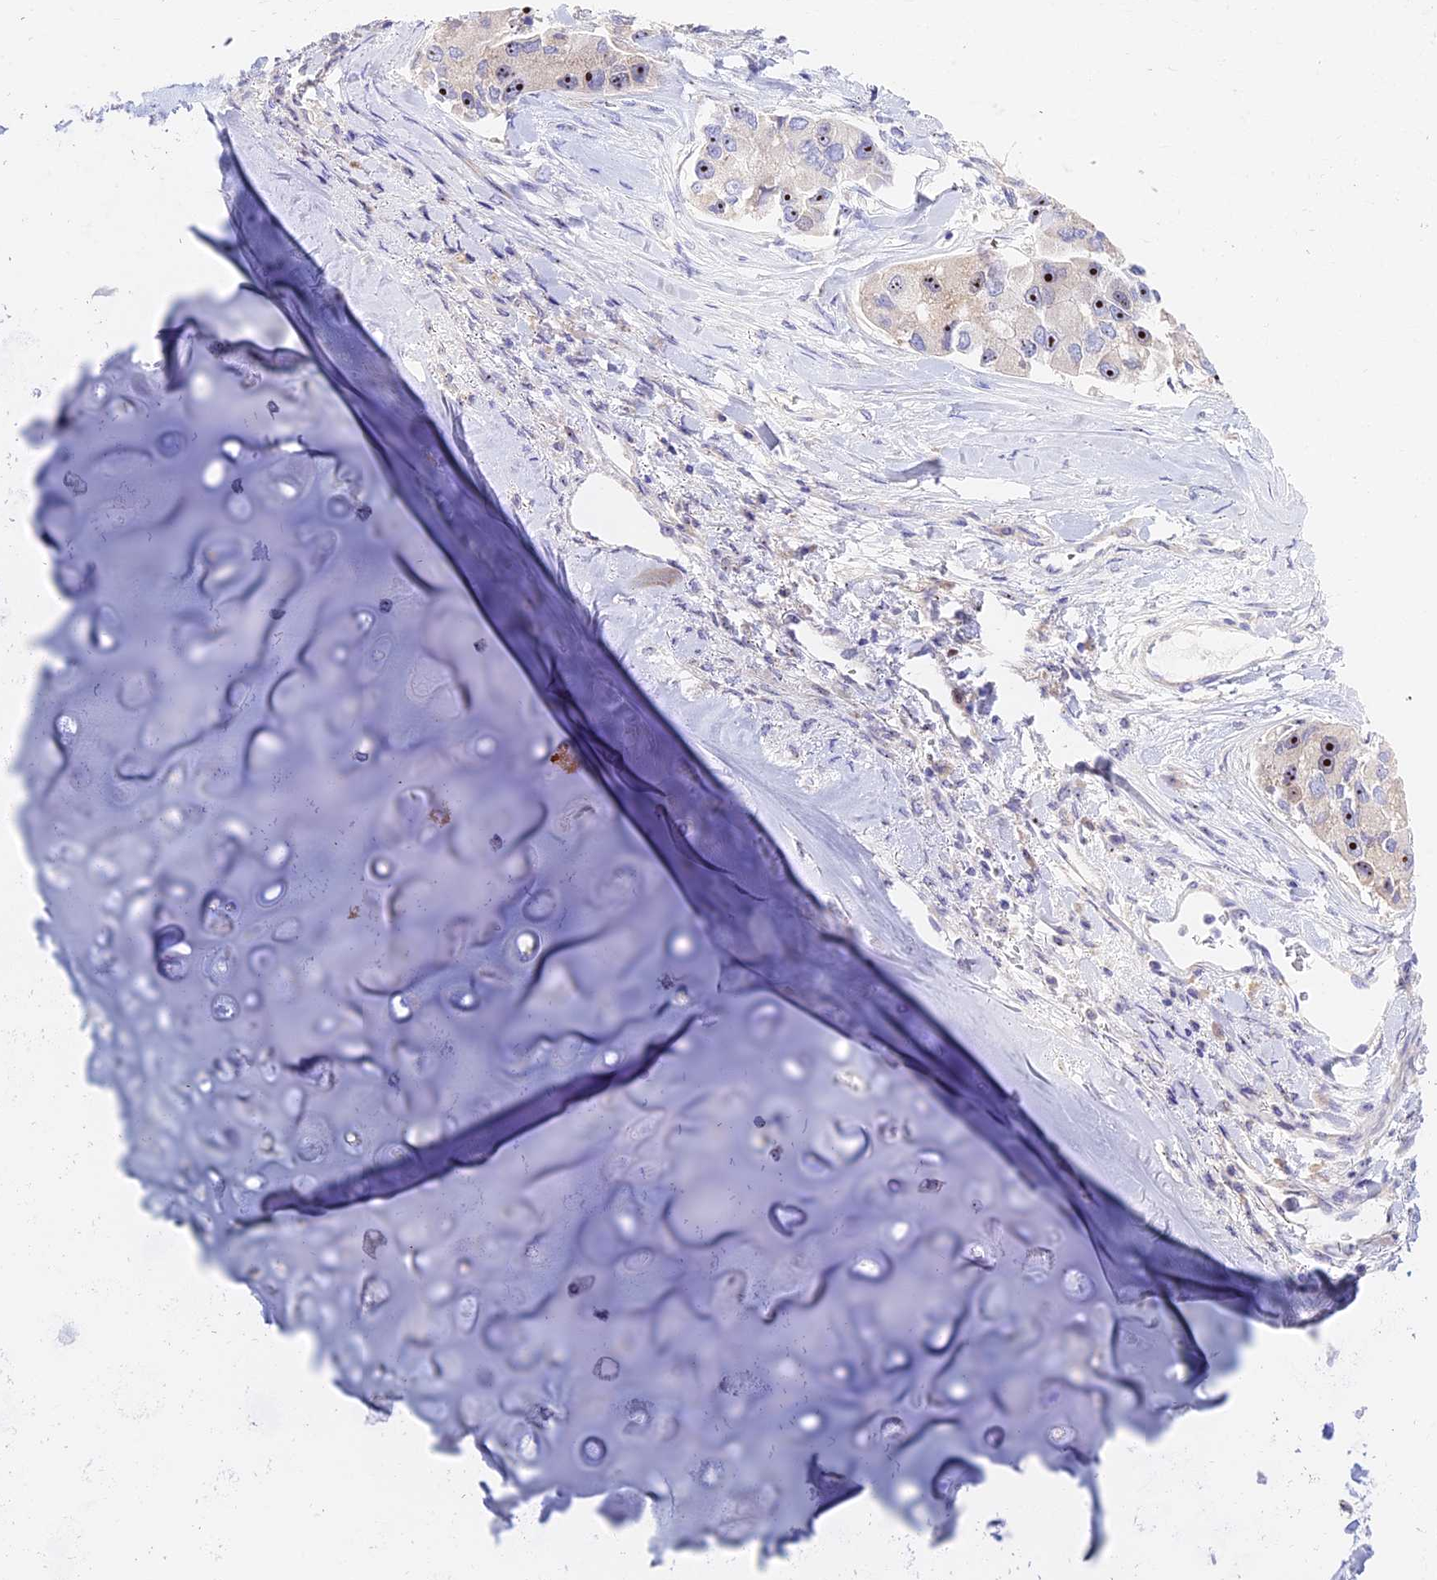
{"staining": {"intensity": "strong", "quantity": ">75%", "location": "nuclear"}, "tissue": "lung cancer", "cell_type": "Tumor cells", "image_type": "cancer", "snomed": [{"axis": "morphology", "description": "Adenocarcinoma, NOS"}, {"axis": "topography", "description": "Lung"}], "caption": "Lung adenocarcinoma tissue displays strong nuclear expression in approximately >75% of tumor cells, visualized by immunohistochemistry. (DAB (3,3'-diaminobenzidine) IHC with brightfield microscopy, high magnification).", "gene": "RAD51", "patient": {"sex": "female", "age": 54}}